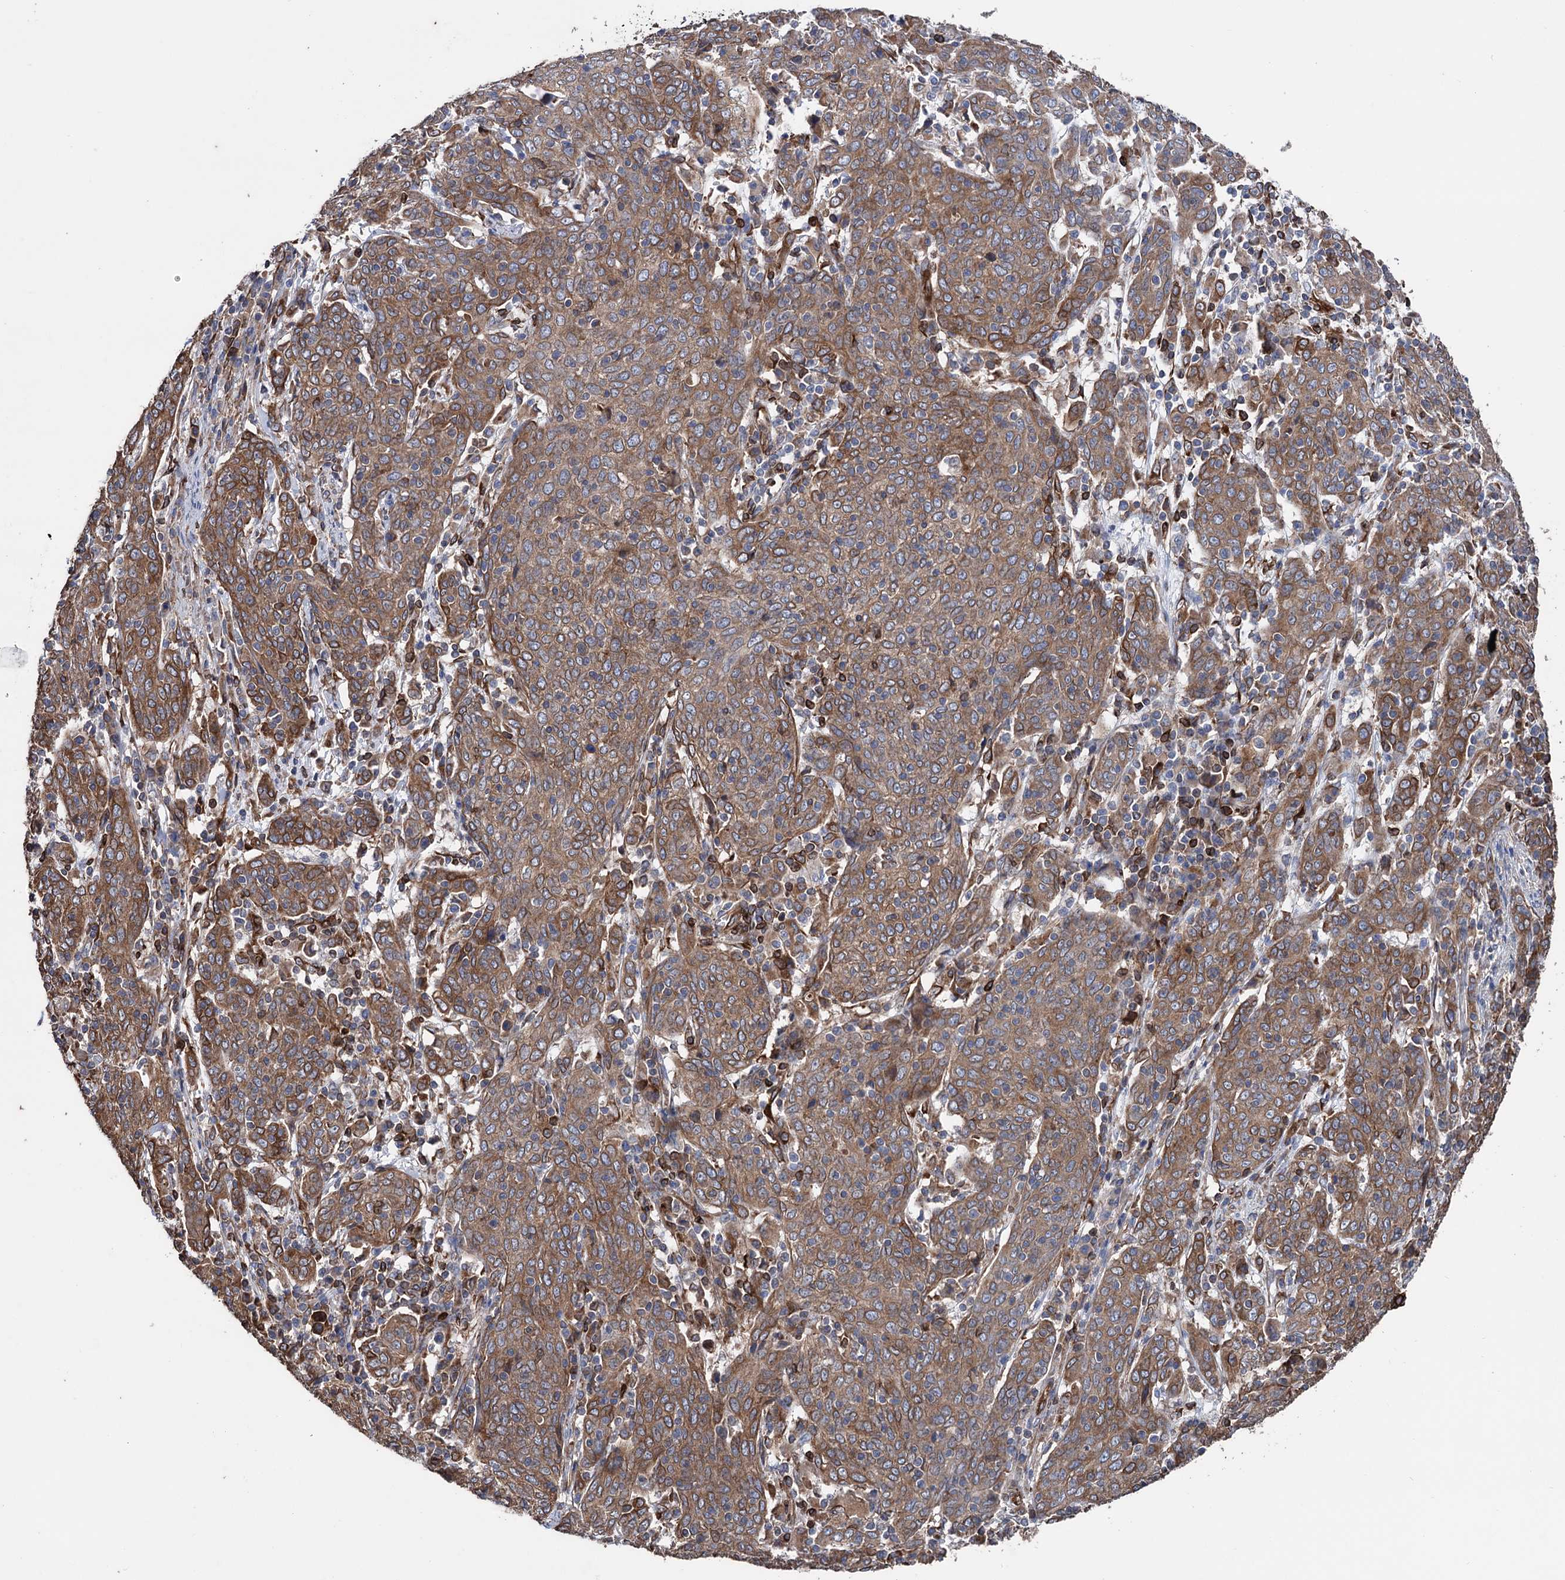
{"staining": {"intensity": "moderate", "quantity": ">75%", "location": "cytoplasmic/membranous"}, "tissue": "cervical cancer", "cell_type": "Tumor cells", "image_type": "cancer", "snomed": [{"axis": "morphology", "description": "Squamous cell carcinoma, NOS"}, {"axis": "topography", "description": "Cervix"}], "caption": "Protein analysis of cervical cancer tissue reveals moderate cytoplasmic/membranous staining in approximately >75% of tumor cells.", "gene": "STING1", "patient": {"sex": "female", "age": 67}}